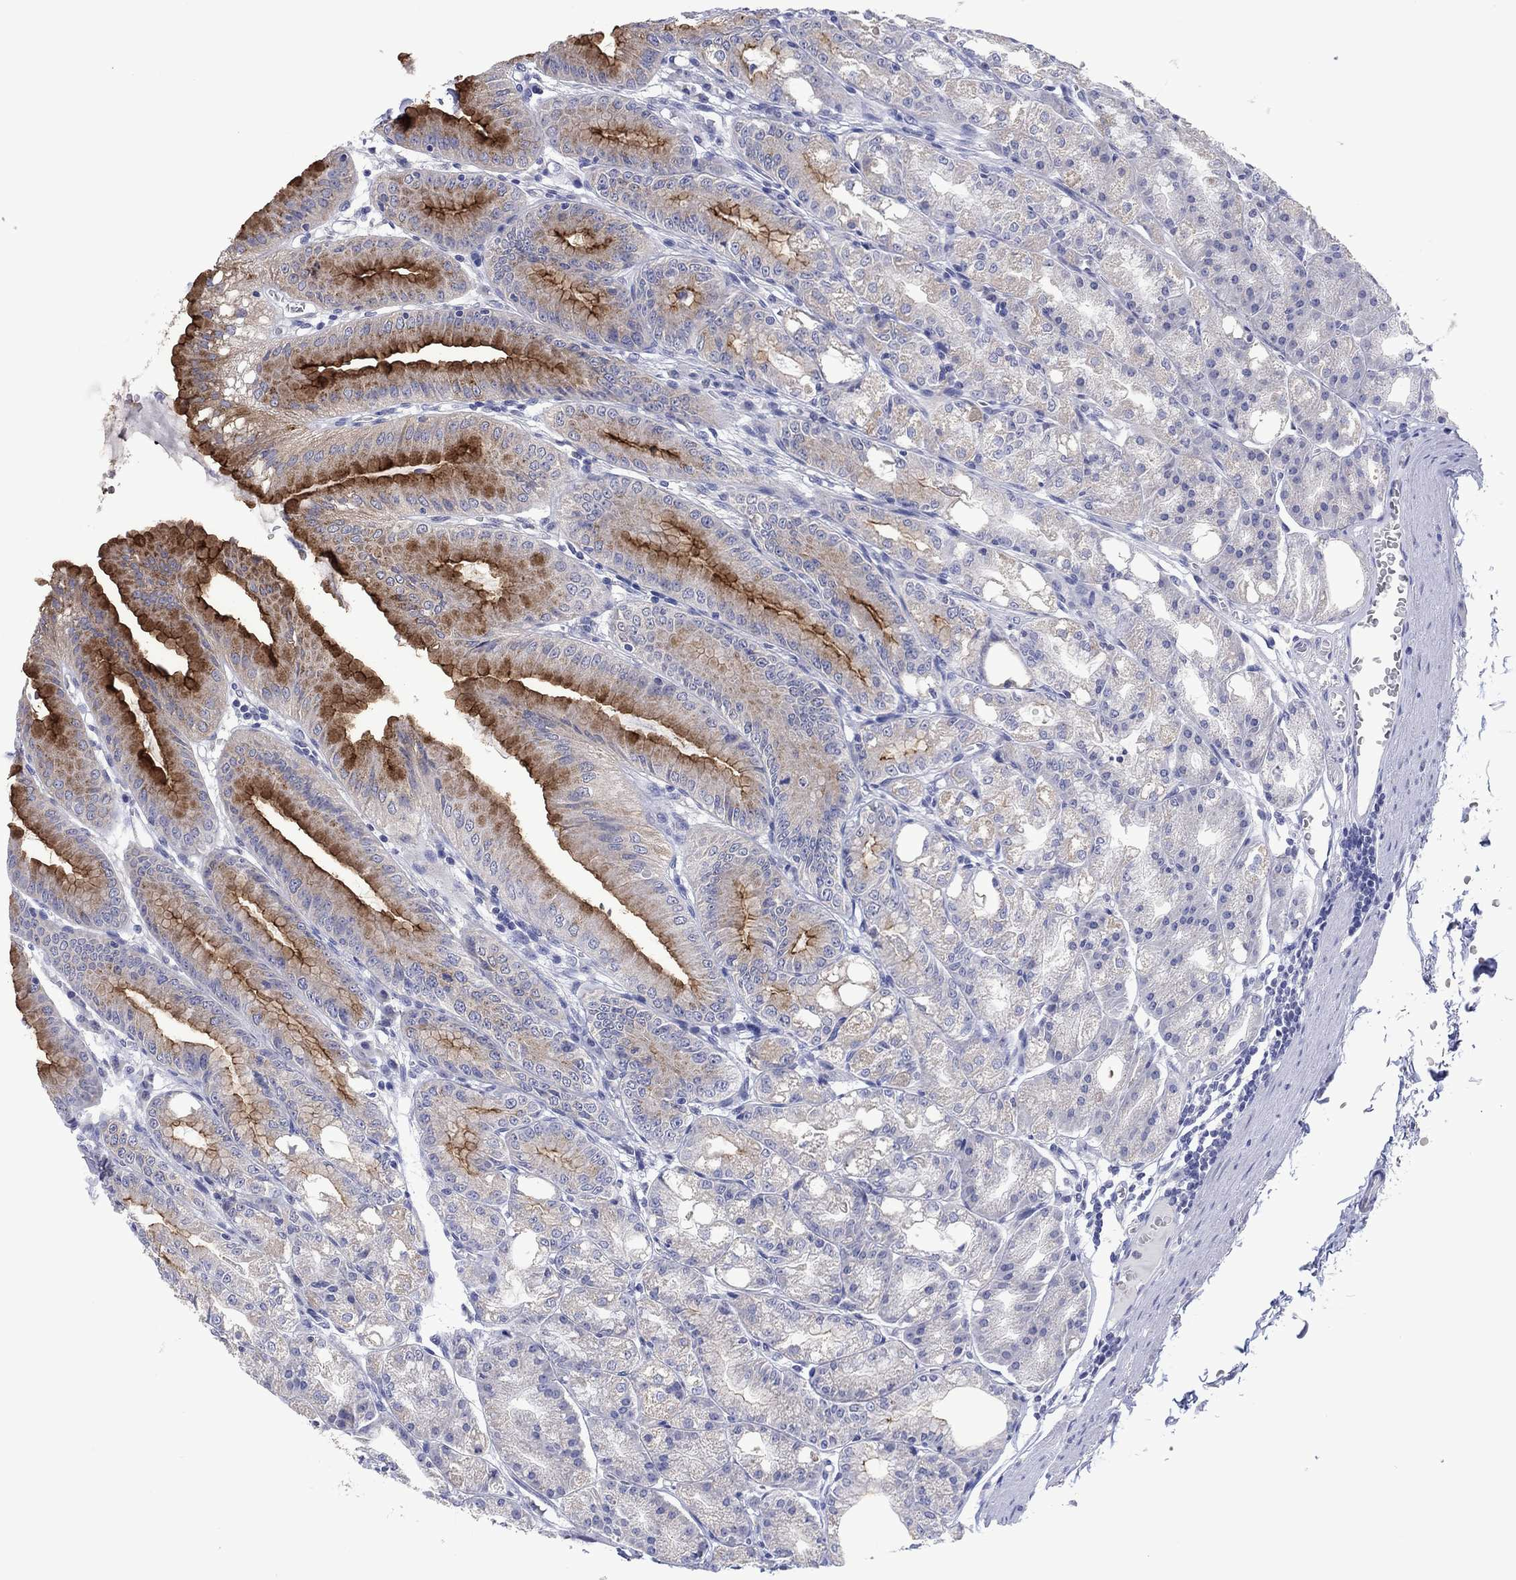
{"staining": {"intensity": "strong", "quantity": "<25%", "location": "cytoplasmic/membranous"}, "tissue": "stomach", "cell_type": "Glandular cells", "image_type": "normal", "snomed": [{"axis": "morphology", "description": "Normal tissue, NOS"}, {"axis": "topography", "description": "Stomach"}], "caption": "Protein analysis of unremarkable stomach exhibits strong cytoplasmic/membranous expression in about <25% of glandular cells. Immunohistochemistry stains the protein of interest in brown and the nuclei are stained blue.", "gene": "FER1L6", "patient": {"sex": "male", "age": 71}}